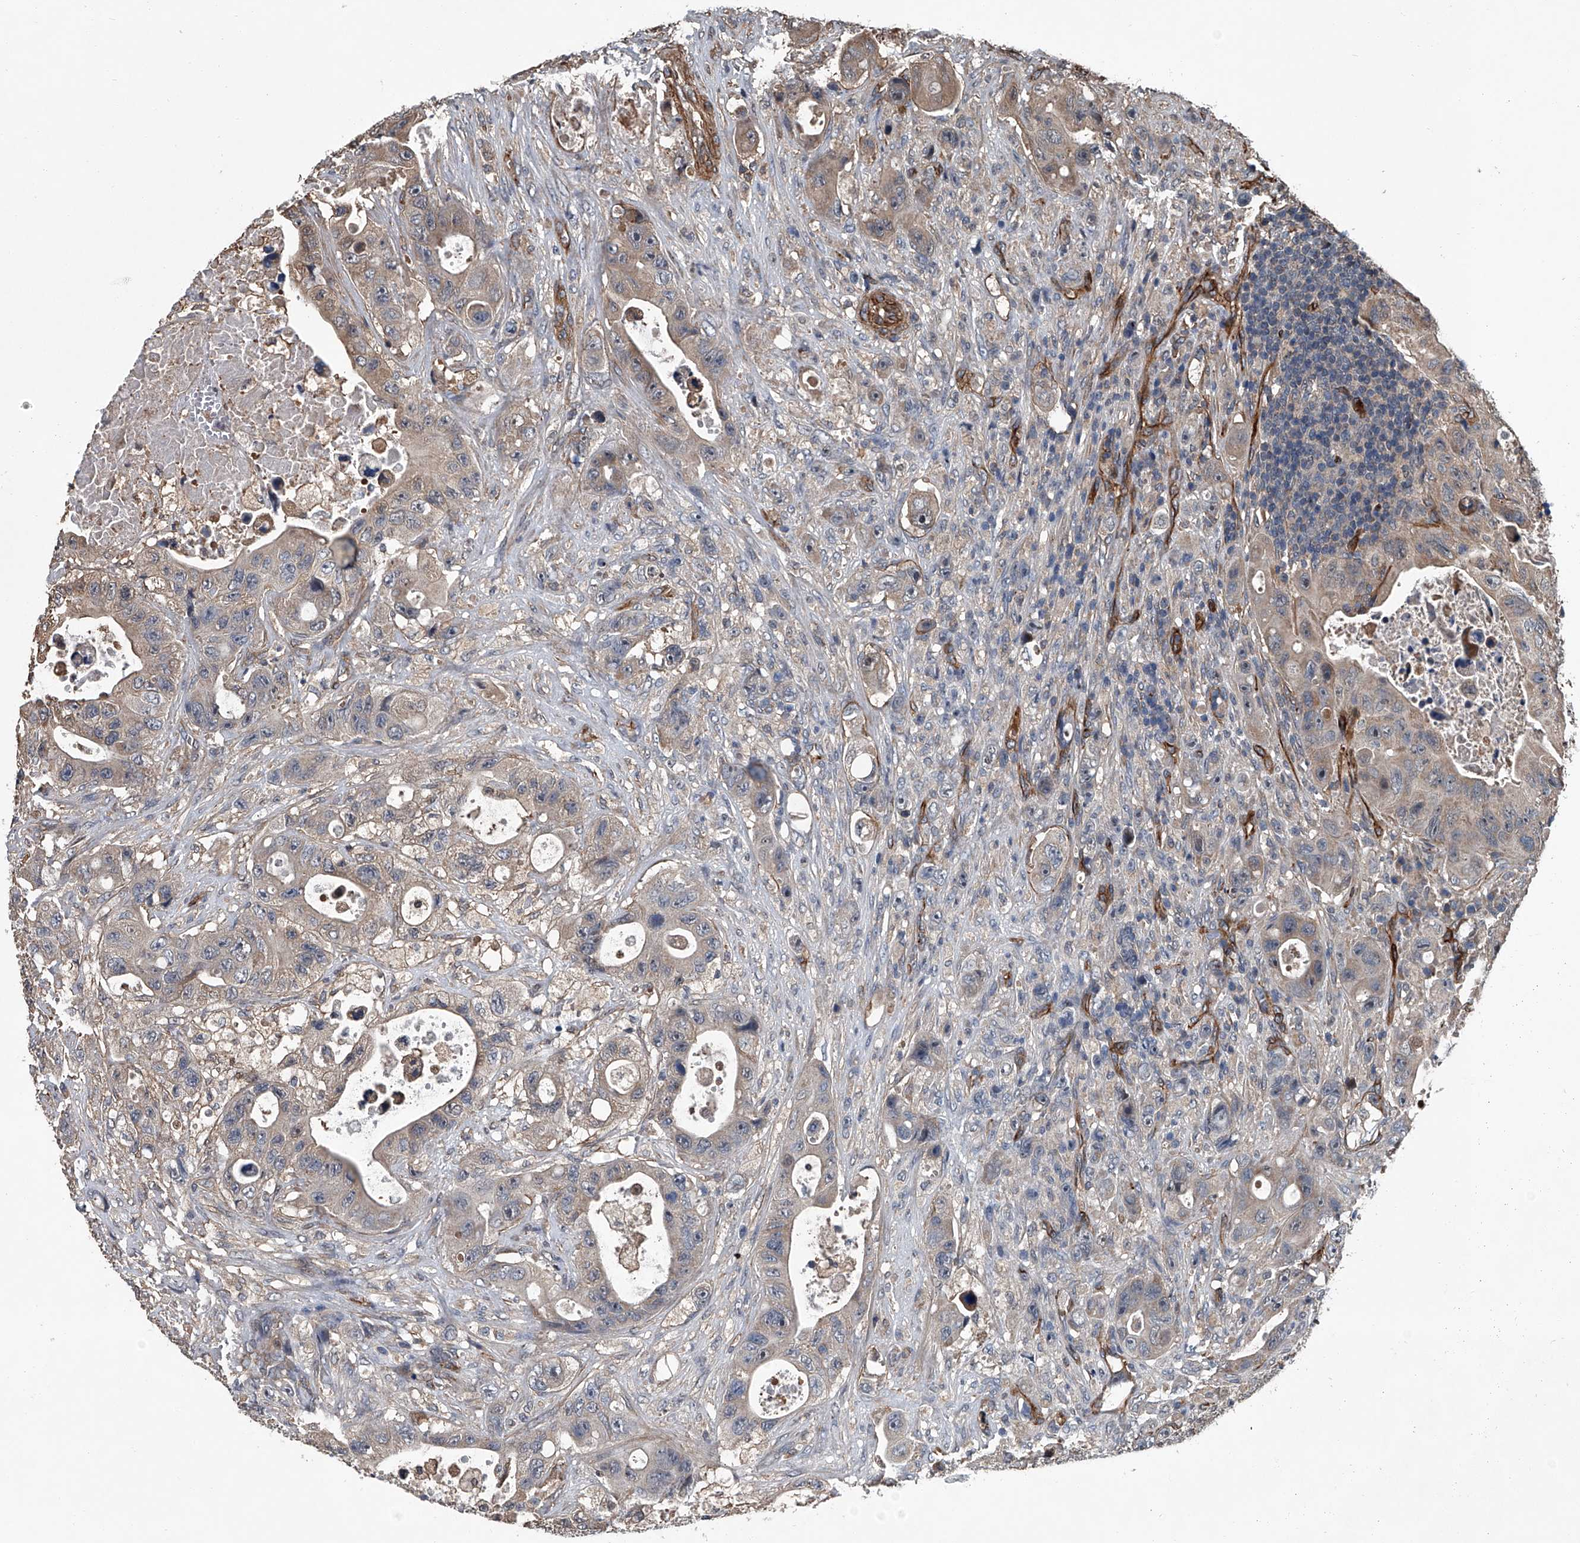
{"staining": {"intensity": "weak", "quantity": "25%-75%", "location": "cytoplasmic/membranous"}, "tissue": "colorectal cancer", "cell_type": "Tumor cells", "image_type": "cancer", "snomed": [{"axis": "morphology", "description": "Adenocarcinoma, NOS"}, {"axis": "topography", "description": "Colon"}], "caption": "Protein staining displays weak cytoplasmic/membranous expression in approximately 25%-75% of tumor cells in colorectal cancer (adenocarcinoma).", "gene": "LDLRAD2", "patient": {"sex": "female", "age": 46}}